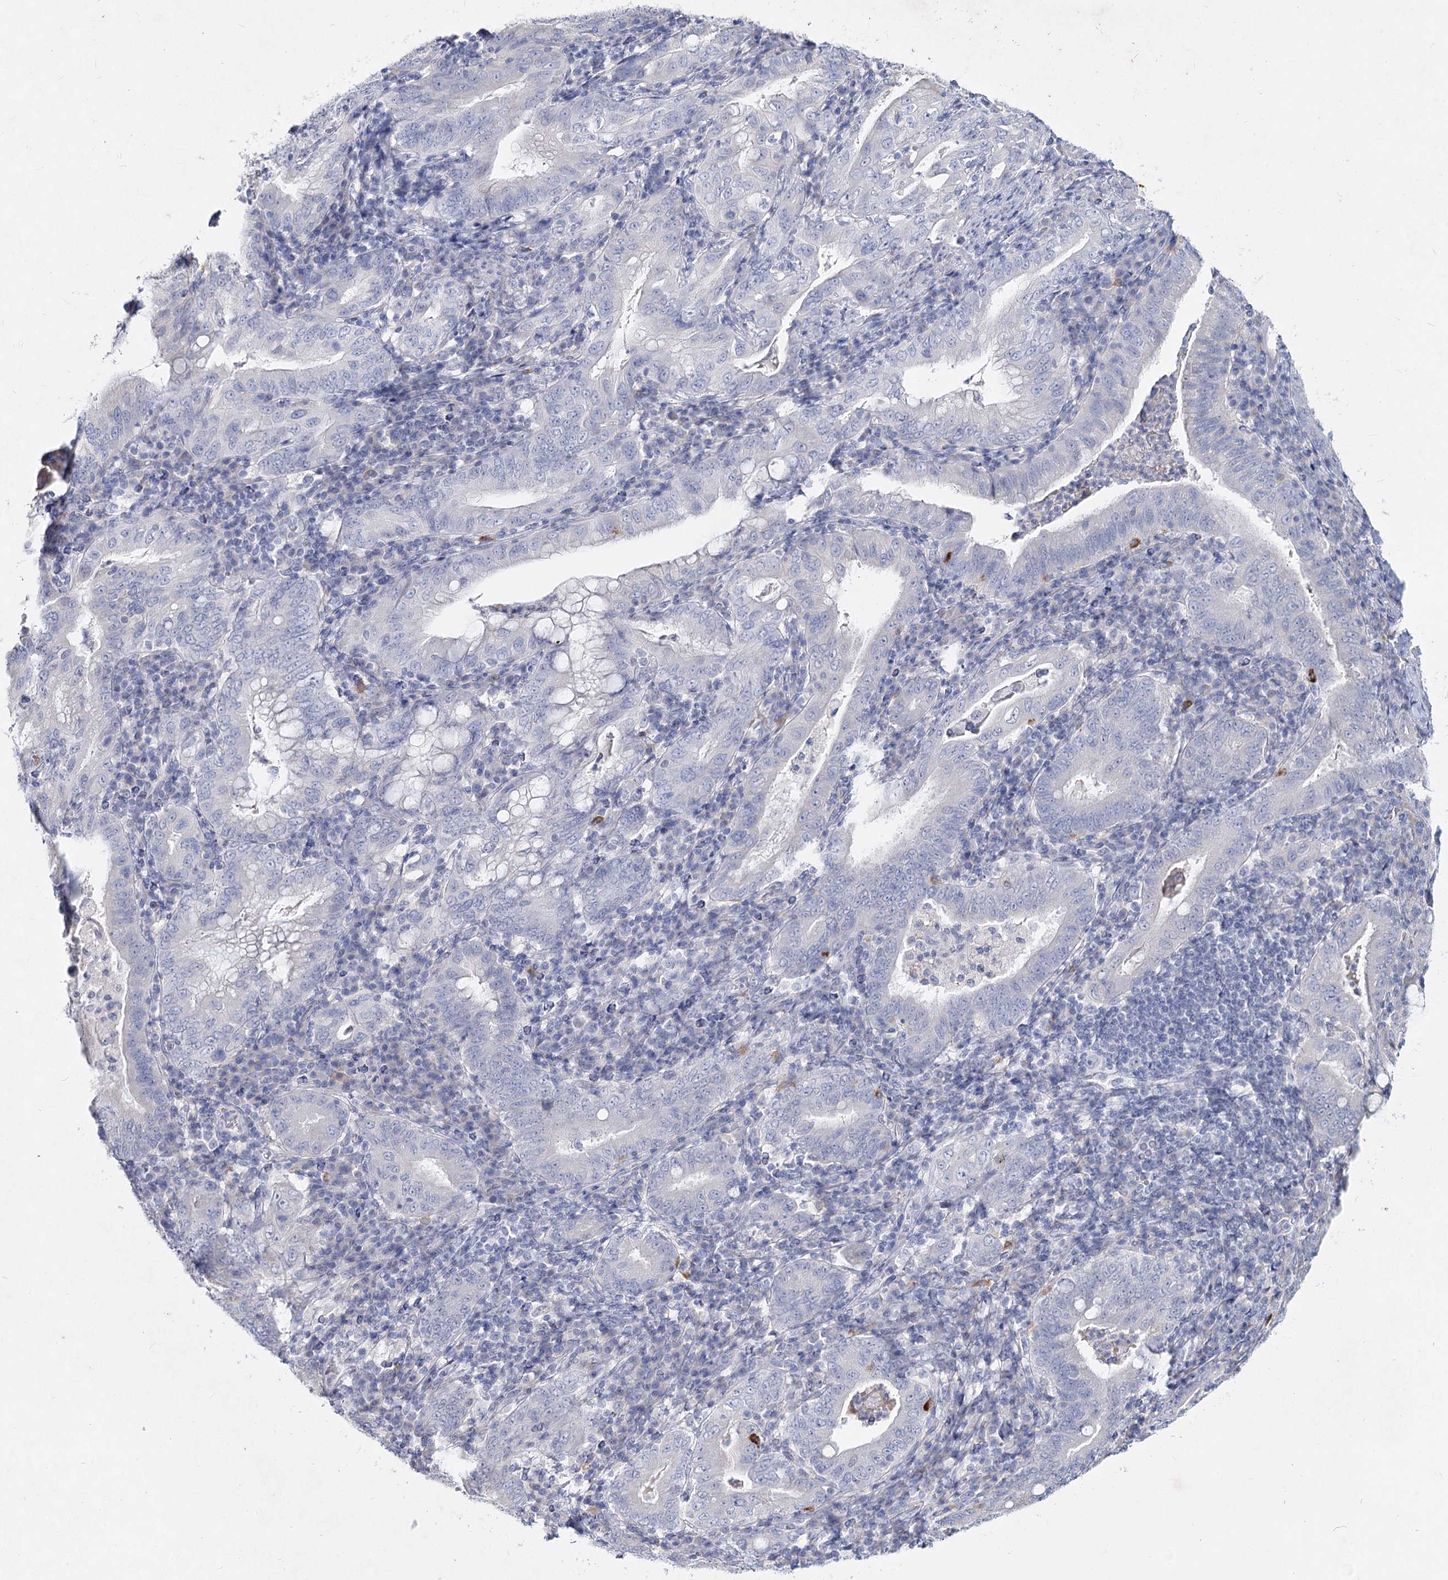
{"staining": {"intensity": "negative", "quantity": "none", "location": "none"}, "tissue": "stomach cancer", "cell_type": "Tumor cells", "image_type": "cancer", "snomed": [{"axis": "morphology", "description": "Normal tissue, NOS"}, {"axis": "morphology", "description": "Adenocarcinoma, NOS"}, {"axis": "topography", "description": "Esophagus"}, {"axis": "topography", "description": "Stomach, upper"}, {"axis": "topography", "description": "Peripheral nerve tissue"}], "caption": "Tumor cells are negative for protein expression in human stomach cancer (adenocarcinoma). The staining was performed using DAB (3,3'-diaminobenzidine) to visualize the protein expression in brown, while the nuclei were stained in blue with hematoxylin (Magnification: 20x).", "gene": "CCDC73", "patient": {"sex": "male", "age": 62}}